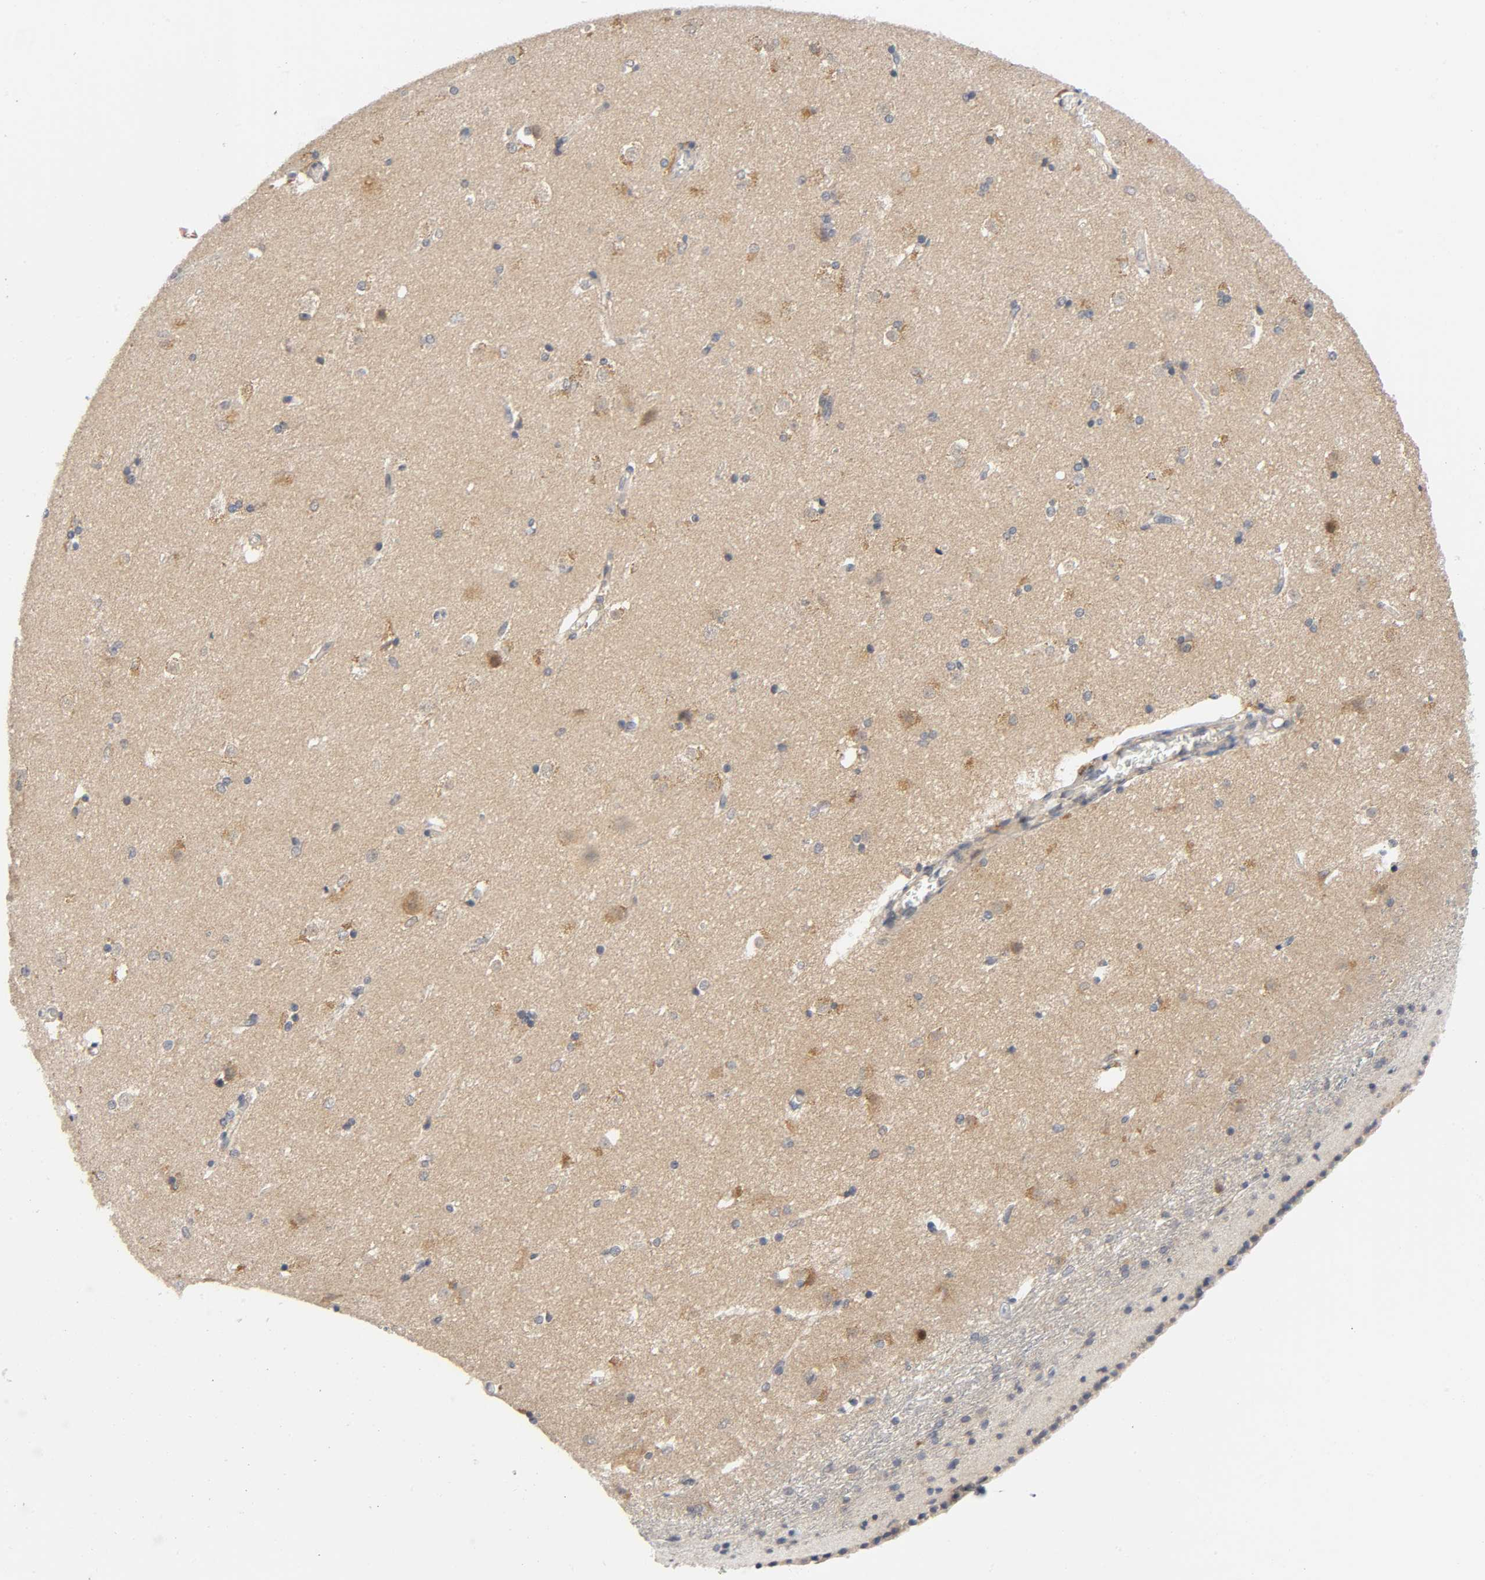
{"staining": {"intensity": "weak", "quantity": "<25%", "location": "cytoplasmic/membranous"}, "tissue": "caudate", "cell_type": "Glial cells", "image_type": "normal", "snomed": [{"axis": "morphology", "description": "Normal tissue, NOS"}, {"axis": "topography", "description": "Lateral ventricle wall"}], "caption": "The immunohistochemistry (IHC) micrograph has no significant staining in glial cells of caudate. The staining was performed using DAB to visualize the protein expression in brown, while the nuclei were stained in blue with hematoxylin (Magnification: 20x).", "gene": "MAPK8", "patient": {"sex": "female", "age": 19}}